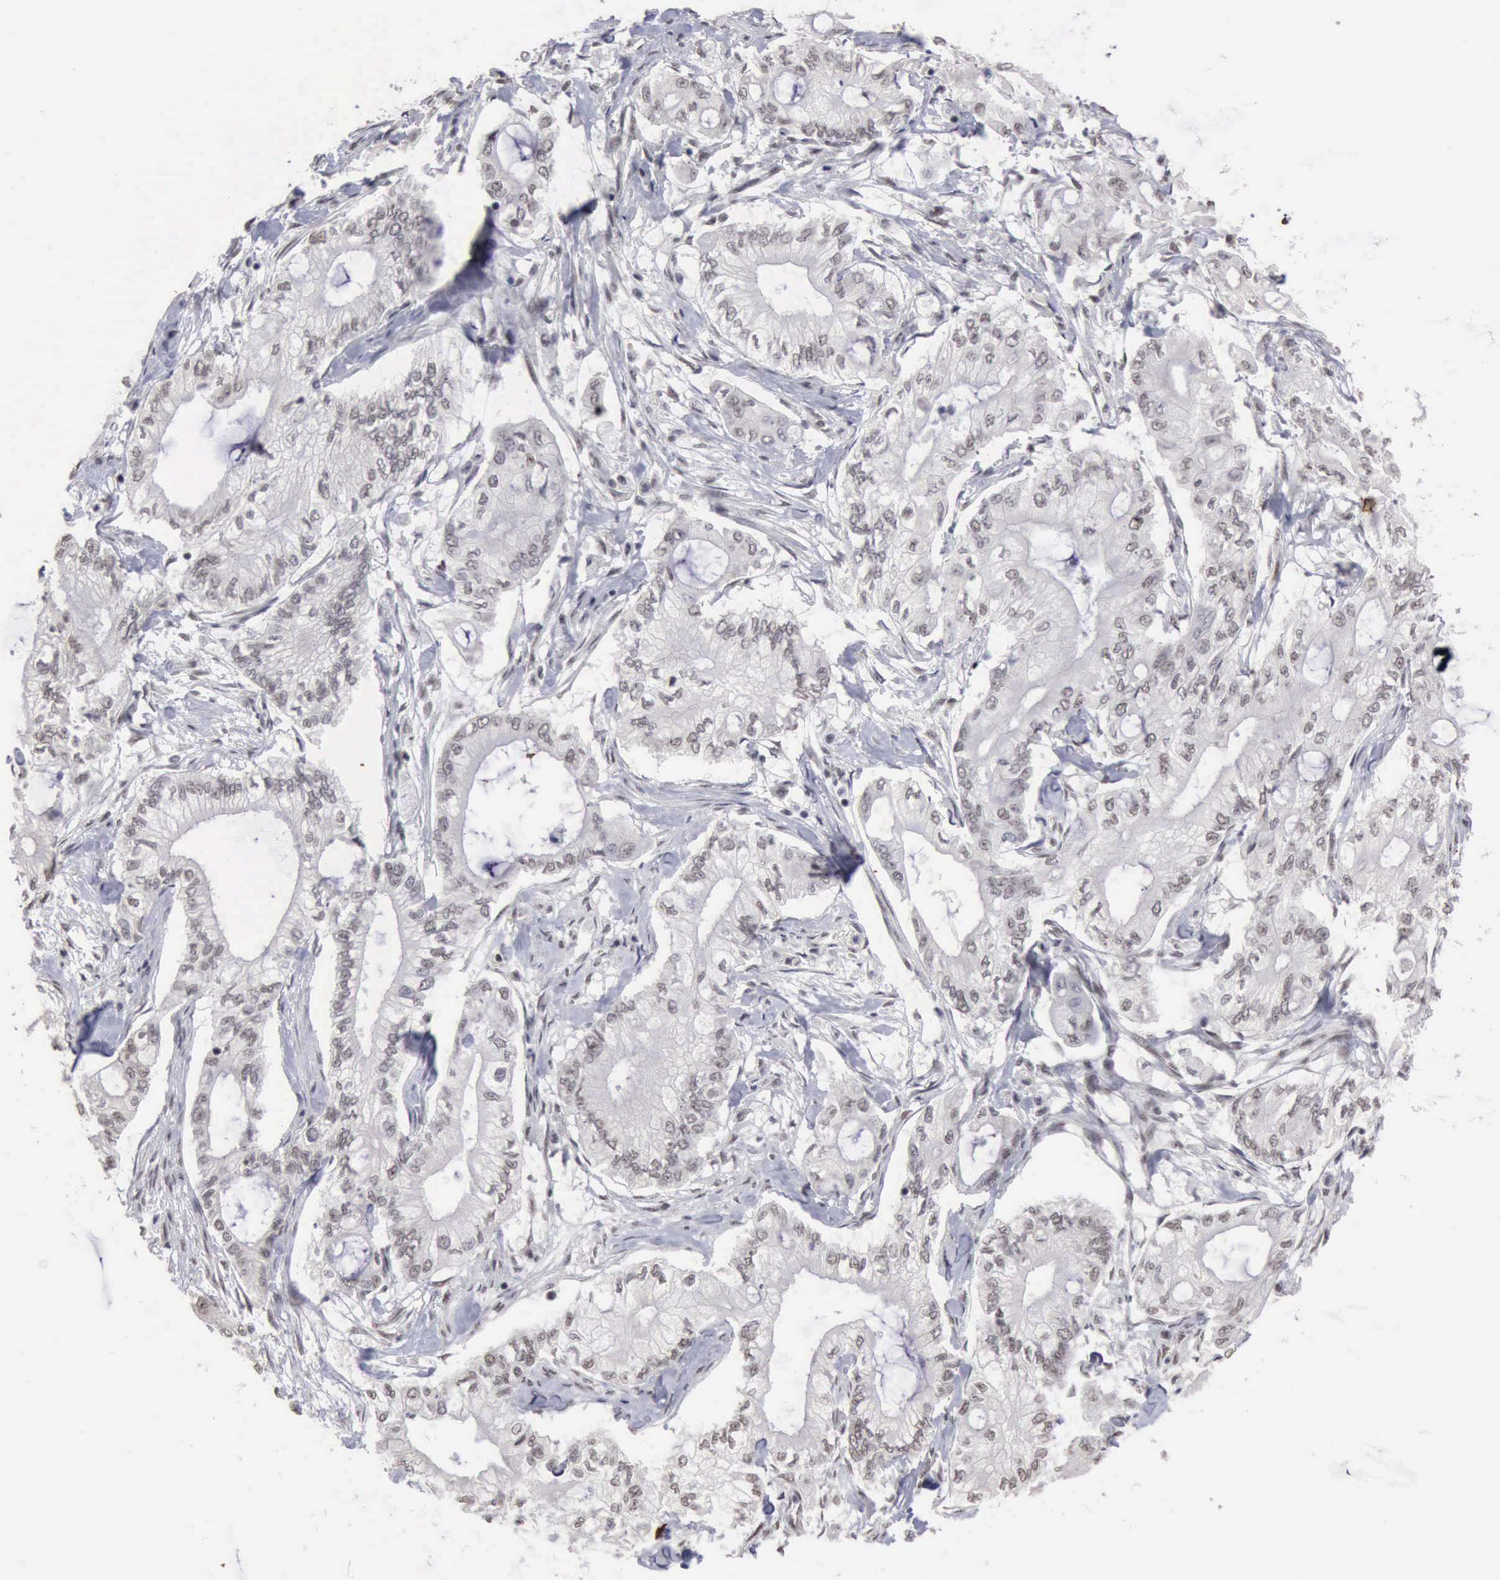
{"staining": {"intensity": "weak", "quantity": "<25%", "location": "nuclear"}, "tissue": "pancreatic cancer", "cell_type": "Tumor cells", "image_type": "cancer", "snomed": [{"axis": "morphology", "description": "Adenocarcinoma, NOS"}, {"axis": "topography", "description": "Pancreas"}], "caption": "Protein analysis of pancreatic cancer shows no significant positivity in tumor cells.", "gene": "TAF1", "patient": {"sex": "male", "age": 79}}